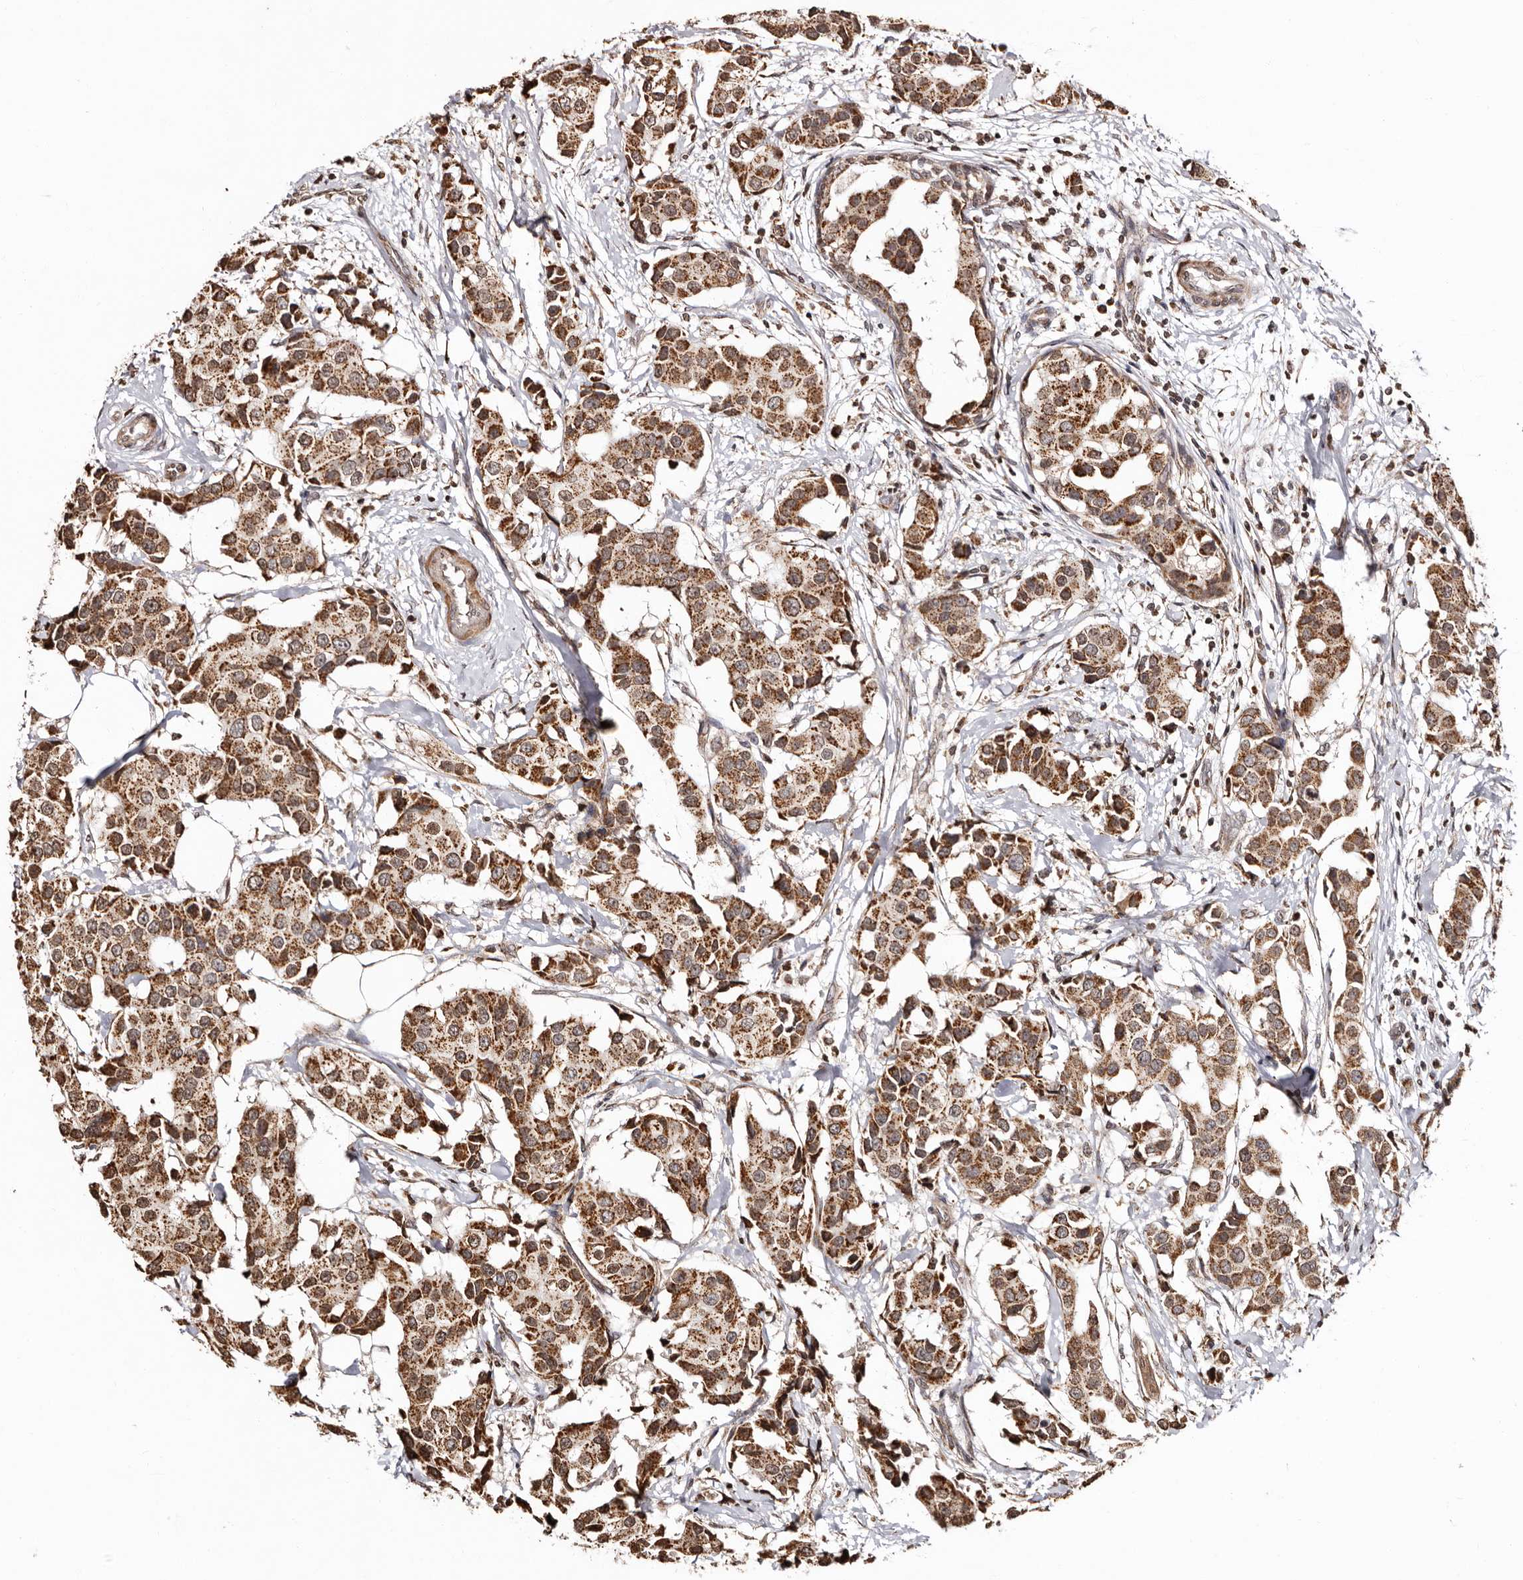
{"staining": {"intensity": "moderate", "quantity": ">75%", "location": "cytoplasmic/membranous"}, "tissue": "breast cancer", "cell_type": "Tumor cells", "image_type": "cancer", "snomed": [{"axis": "morphology", "description": "Normal tissue, NOS"}, {"axis": "morphology", "description": "Duct carcinoma"}, {"axis": "topography", "description": "Breast"}], "caption": "Immunohistochemistry staining of breast cancer, which displays medium levels of moderate cytoplasmic/membranous positivity in about >75% of tumor cells indicating moderate cytoplasmic/membranous protein staining. The staining was performed using DAB (brown) for protein detection and nuclei were counterstained in hematoxylin (blue).", "gene": "CCDC190", "patient": {"sex": "female", "age": 39}}